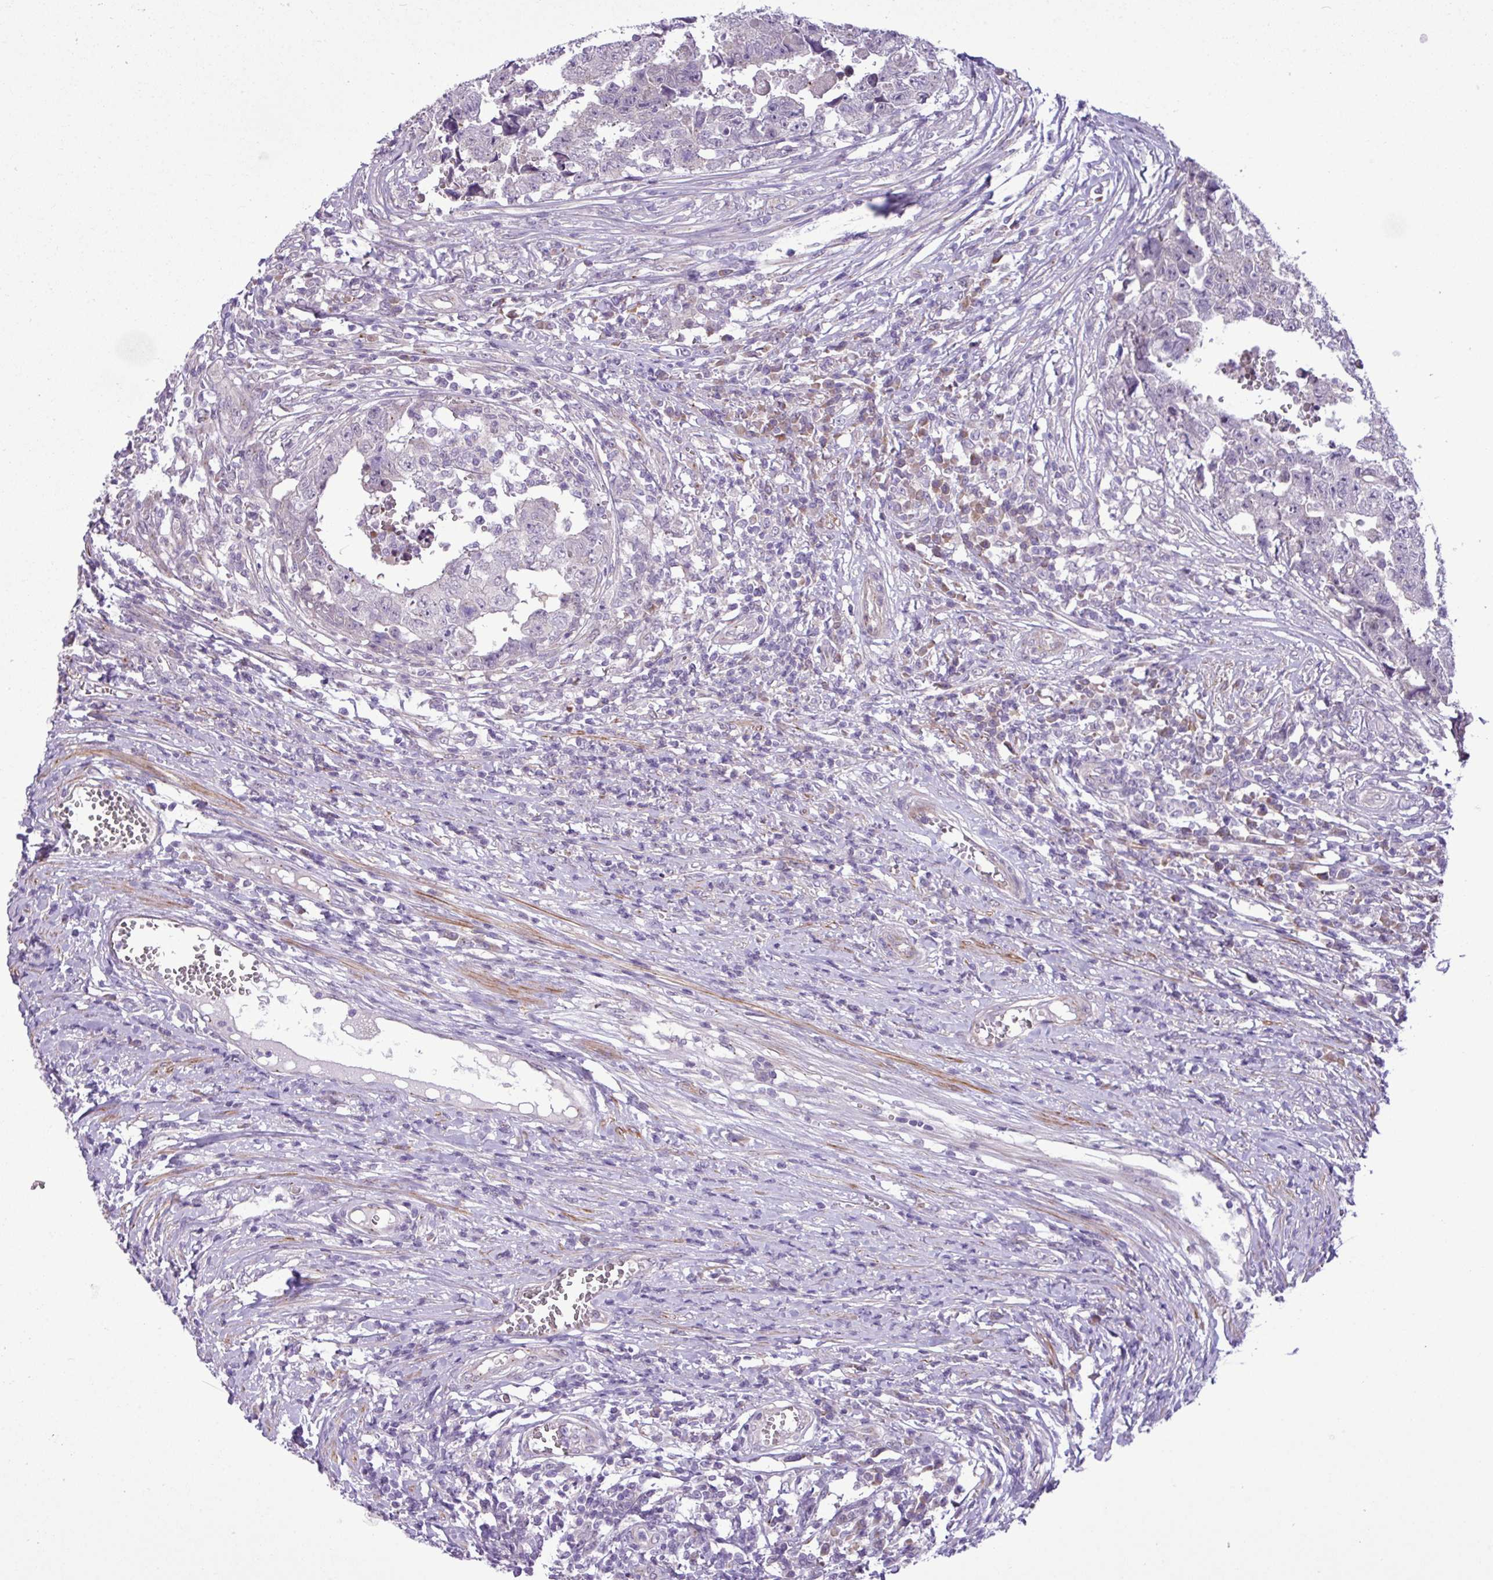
{"staining": {"intensity": "negative", "quantity": "none", "location": "none"}, "tissue": "testis cancer", "cell_type": "Tumor cells", "image_type": "cancer", "snomed": [{"axis": "morphology", "description": "Carcinoma, Embryonal, NOS"}, {"axis": "topography", "description": "Testis"}], "caption": "High magnification brightfield microscopy of testis embryonal carcinoma stained with DAB (3,3'-diaminobenzidine) (brown) and counterstained with hematoxylin (blue): tumor cells show no significant positivity.", "gene": "SPINK8", "patient": {"sex": "male", "age": 25}}